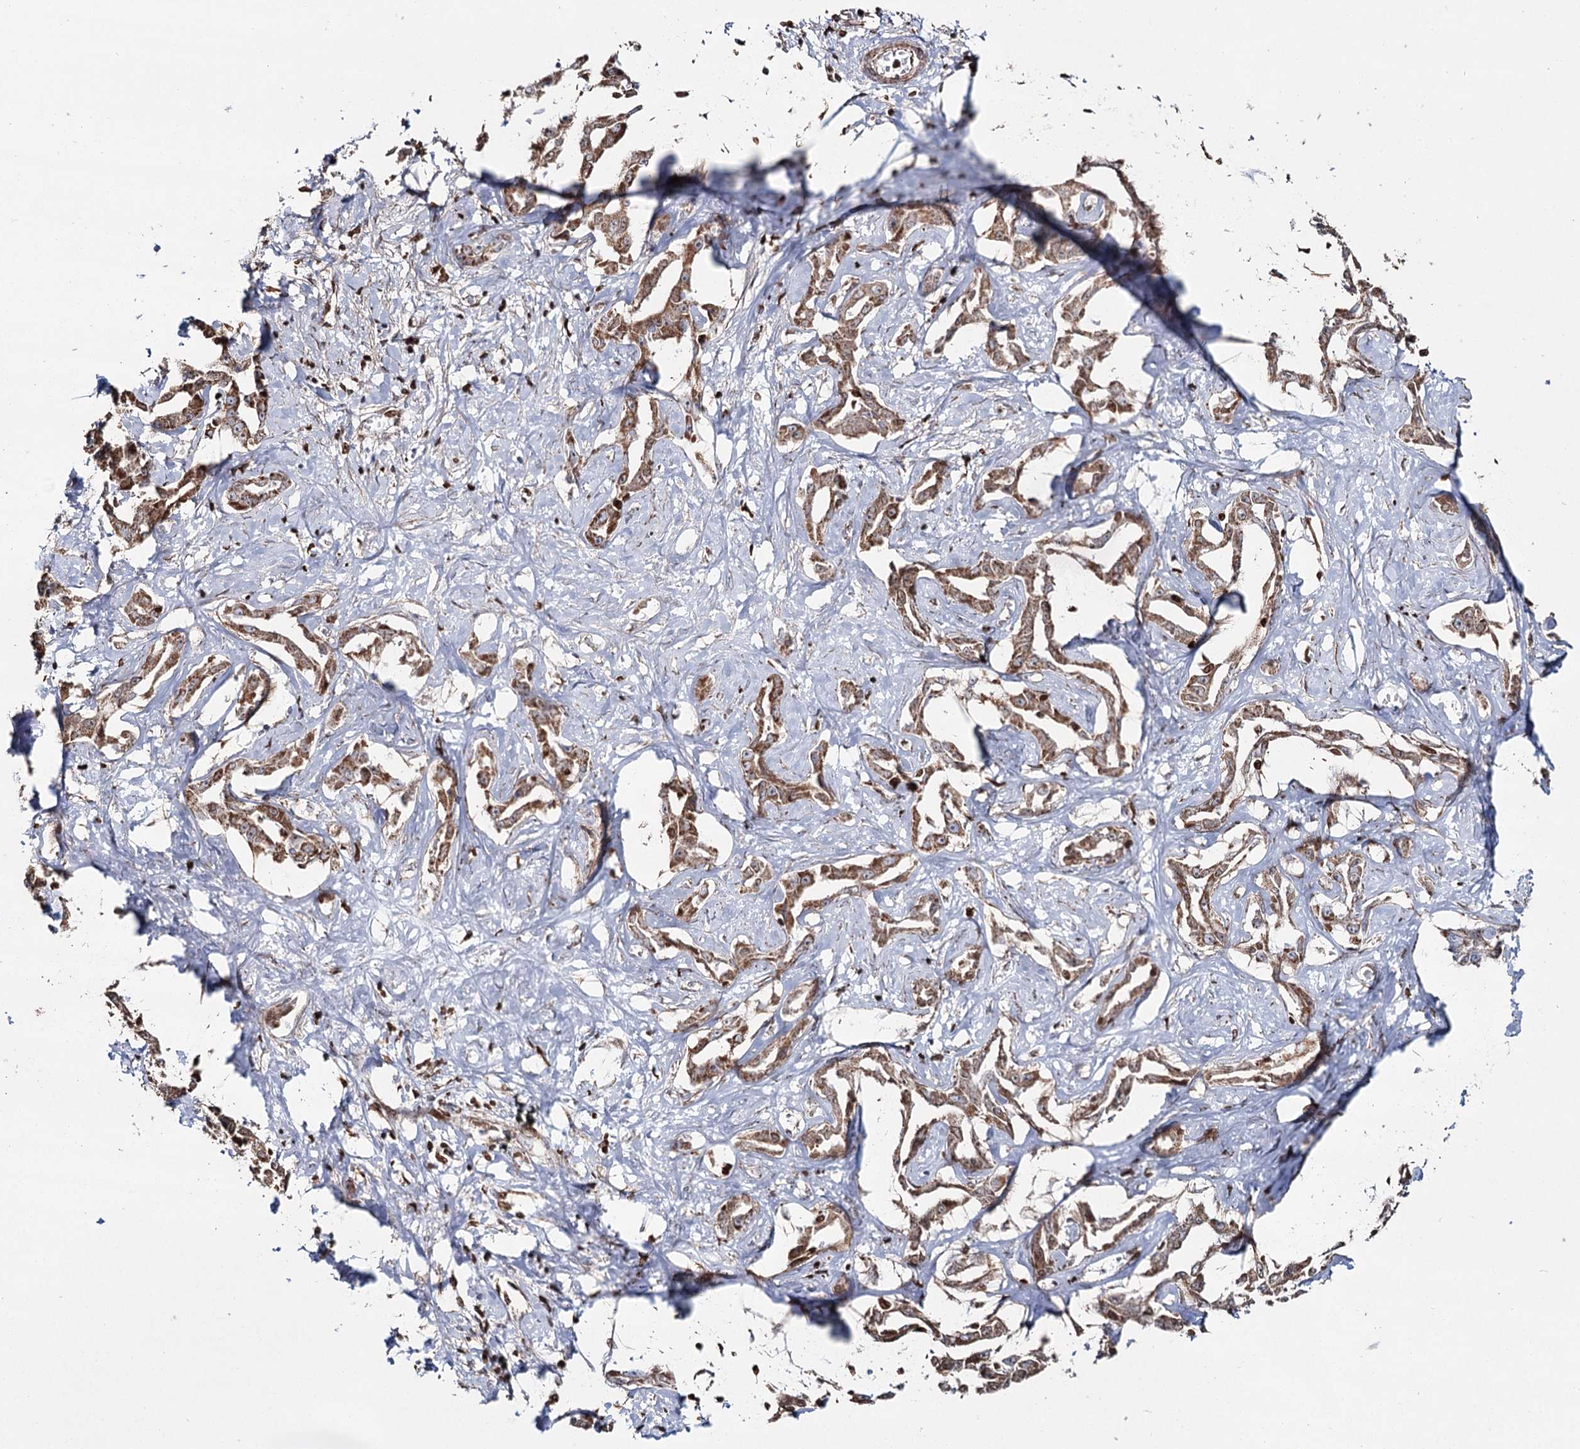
{"staining": {"intensity": "moderate", "quantity": ">75%", "location": "cytoplasmic/membranous"}, "tissue": "liver cancer", "cell_type": "Tumor cells", "image_type": "cancer", "snomed": [{"axis": "morphology", "description": "Cholangiocarcinoma"}, {"axis": "topography", "description": "Liver"}], "caption": "Moderate cytoplasmic/membranous protein positivity is present in about >75% of tumor cells in liver cholangiocarcinoma.", "gene": "PDHX", "patient": {"sex": "male", "age": 59}}